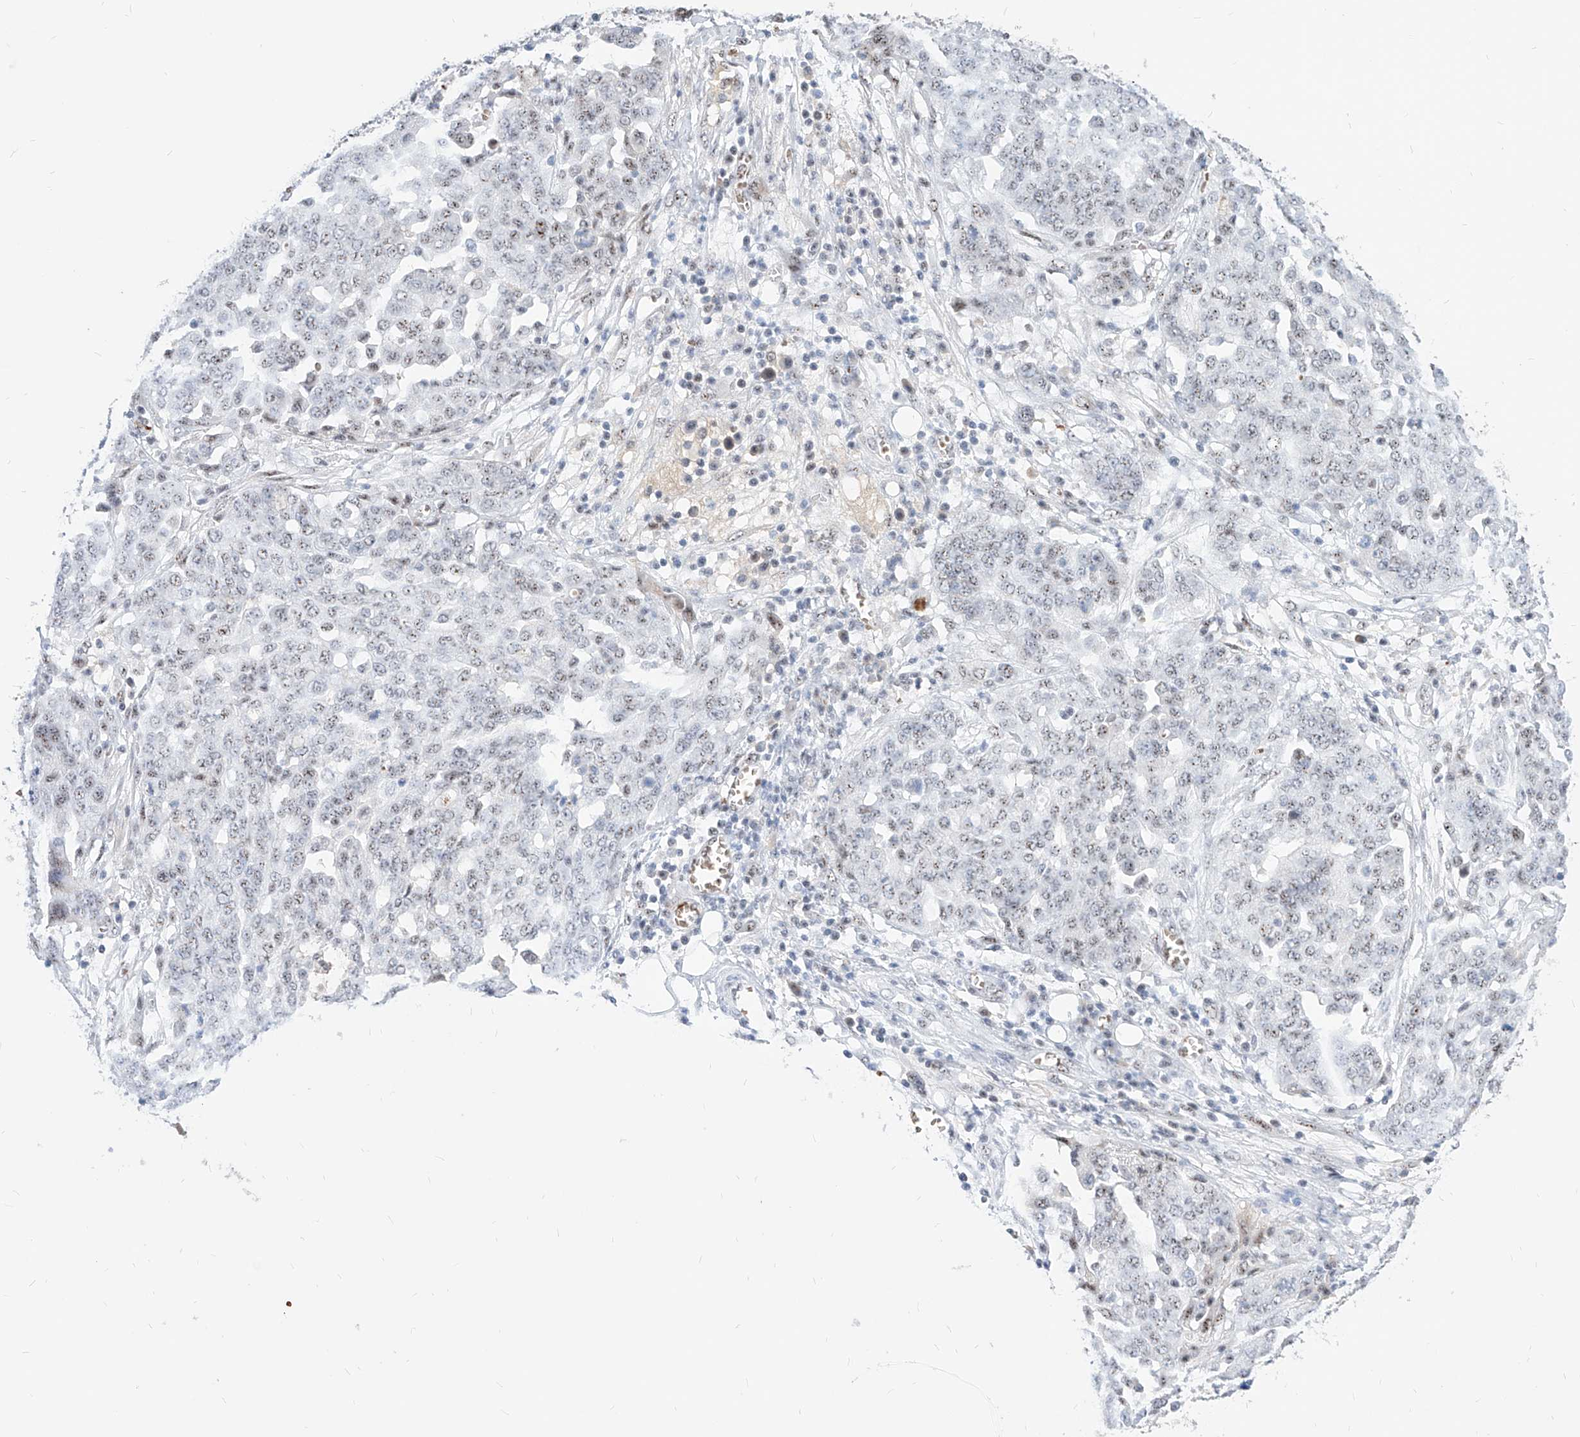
{"staining": {"intensity": "weak", "quantity": ">75%", "location": "nuclear"}, "tissue": "ovarian cancer", "cell_type": "Tumor cells", "image_type": "cancer", "snomed": [{"axis": "morphology", "description": "Cystadenocarcinoma, serous, NOS"}, {"axis": "topography", "description": "Soft tissue"}, {"axis": "topography", "description": "Ovary"}], "caption": "Tumor cells exhibit low levels of weak nuclear expression in about >75% of cells in ovarian cancer (serous cystadenocarcinoma).", "gene": "ZFP42", "patient": {"sex": "female", "age": 57}}